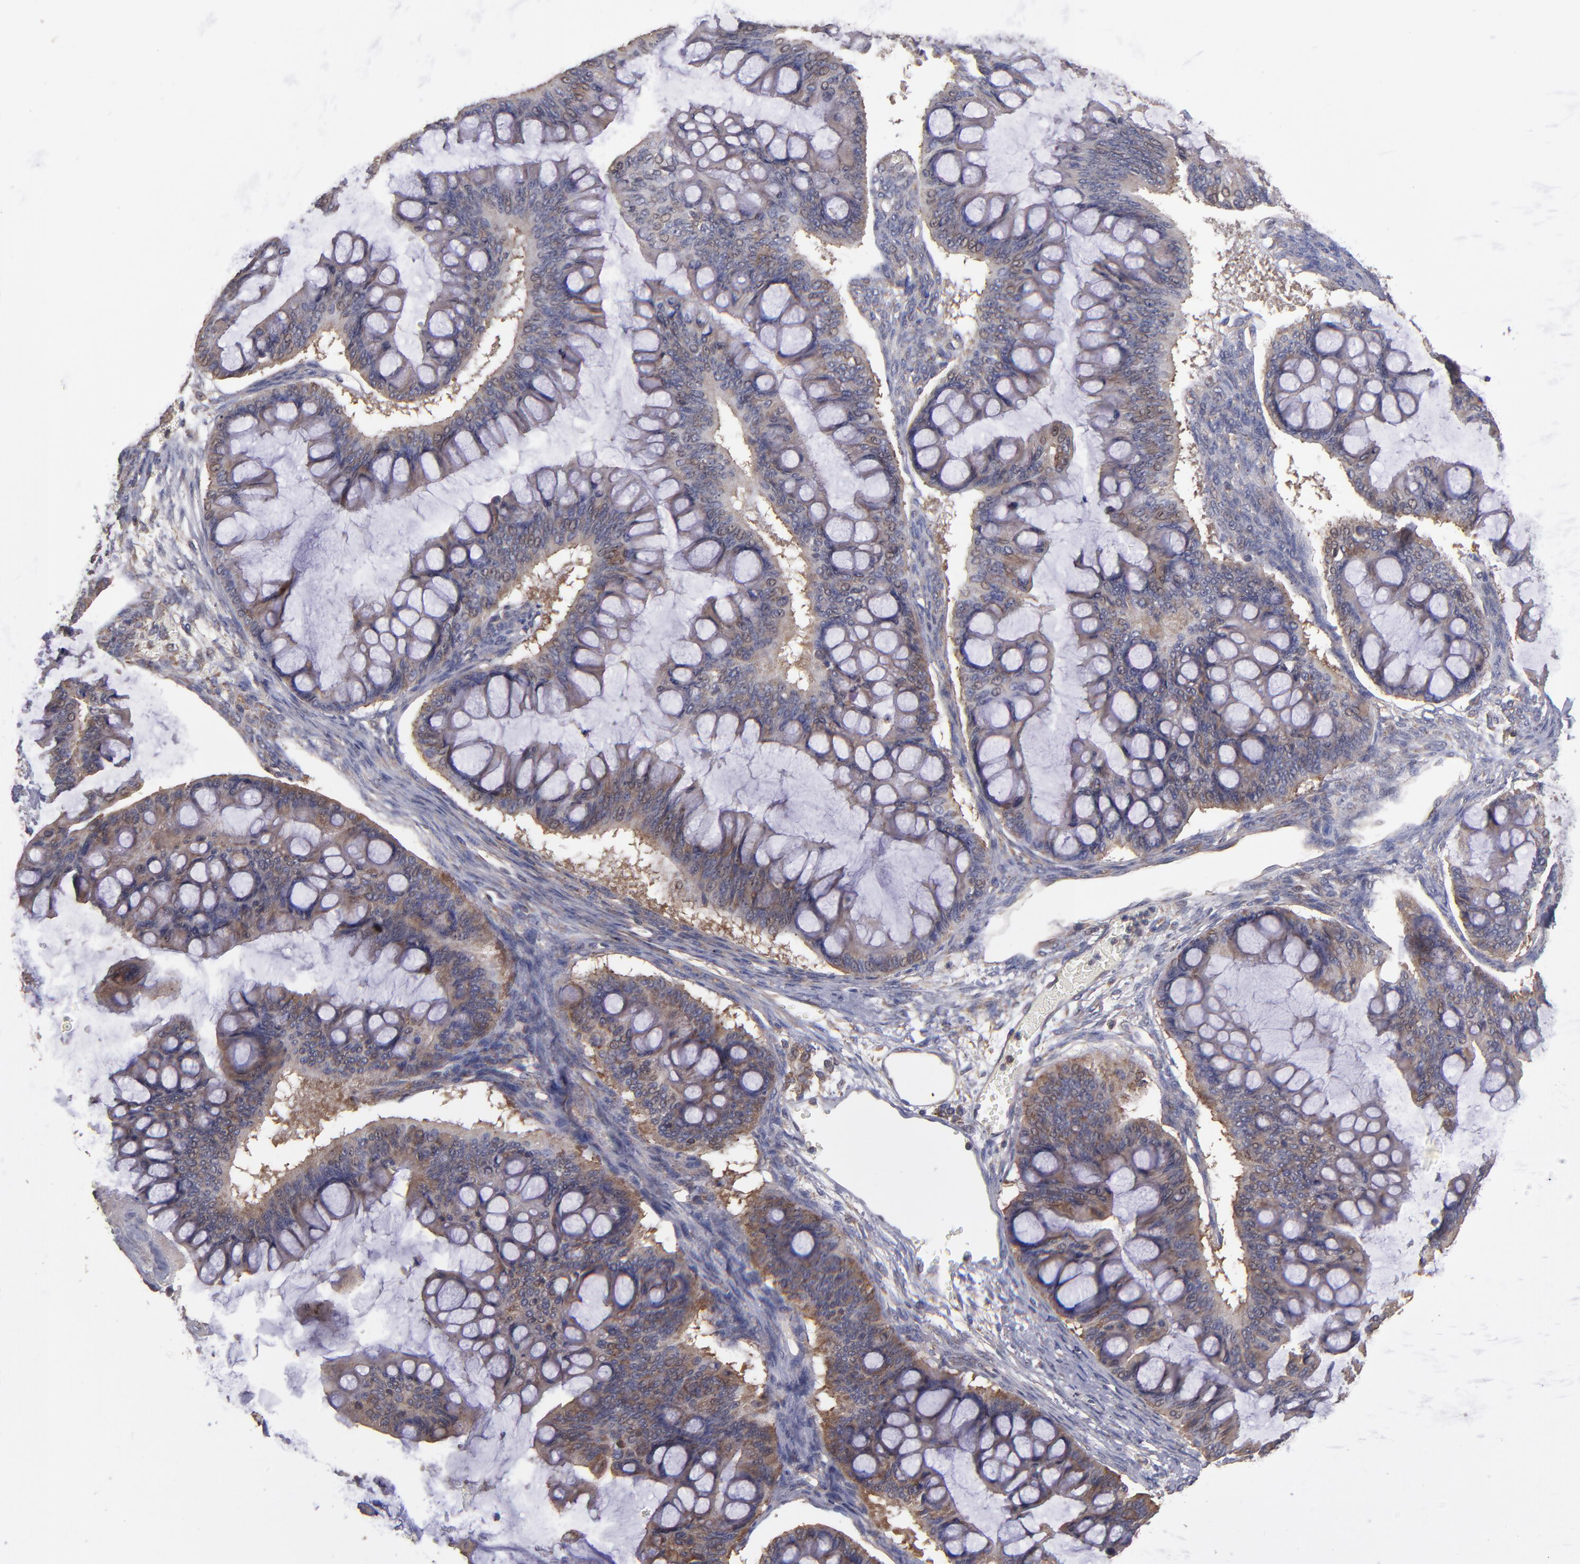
{"staining": {"intensity": "moderate", "quantity": "25%-75%", "location": "cytoplasmic/membranous"}, "tissue": "ovarian cancer", "cell_type": "Tumor cells", "image_type": "cancer", "snomed": [{"axis": "morphology", "description": "Cystadenocarcinoma, mucinous, NOS"}, {"axis": "topography", "description": "Ovary"}], "caption": "A histopathology image of ovarian cancer (mucinous cystadenocarcinoma) stained for a protein shows moderate cytoplasmic/membranous brown staining in tumor cells.", "gene": "NF2", "patient": {"sex": "female", "age": 73}}